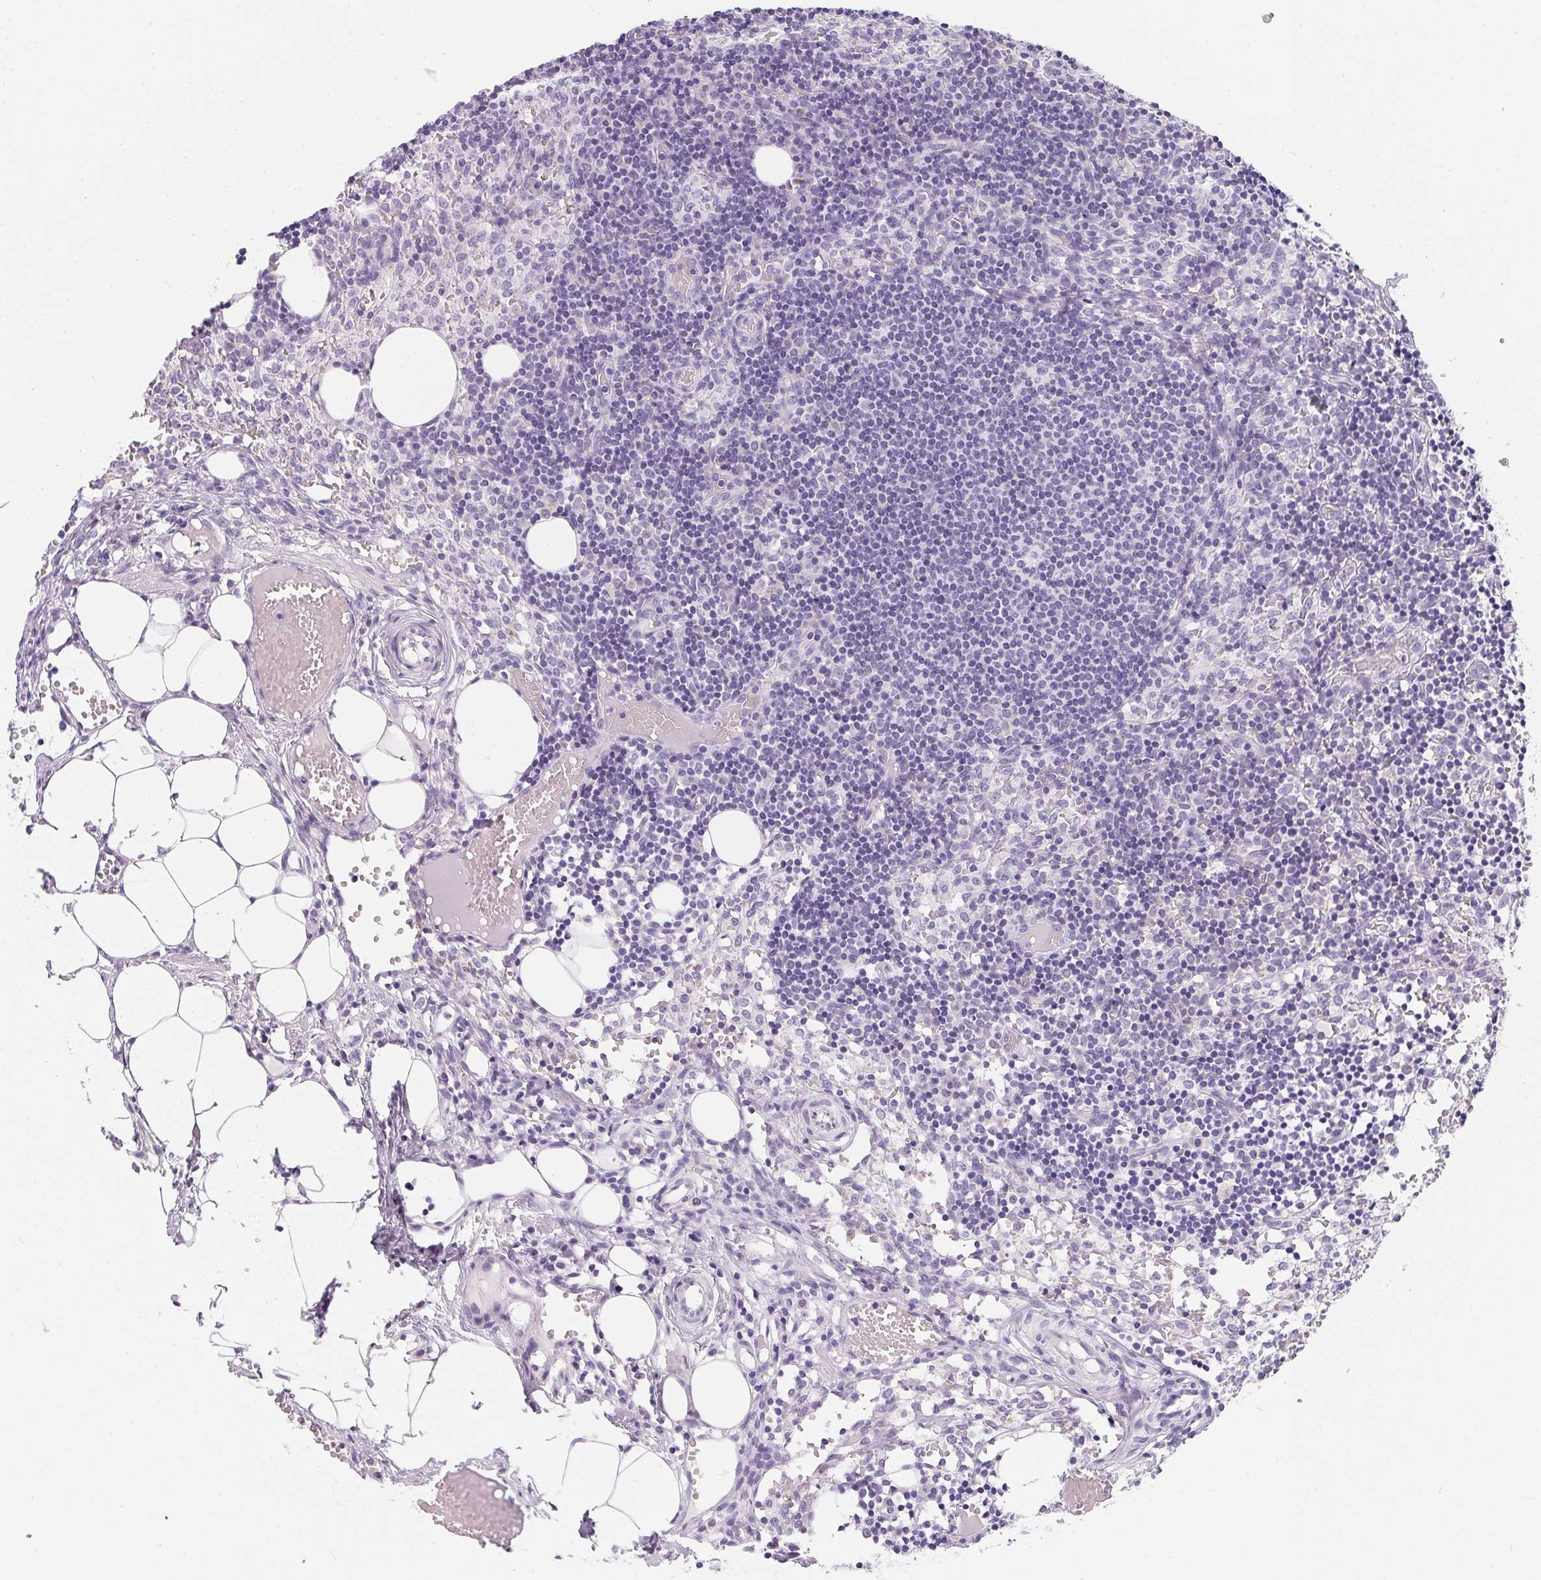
{"staining": {"intensity": "negative", "quantity": "none", "location": "none"}, "tissue": "lymph node", "cell_type": "Germinal center cells", "image_type": "normal", "snomed": [{"axis": "morphology", "description": "Normal tissue, NOS"}, {"axis": "topography", "description": "Lymph node"}], "caption": "This is a photomicrograph of immunohistochemistry staining of unremarkable lymph node, which shows no positivity in germinal center cells.", "gene": "MAP1A", "patient": {"sex": "female", "age": 41}}